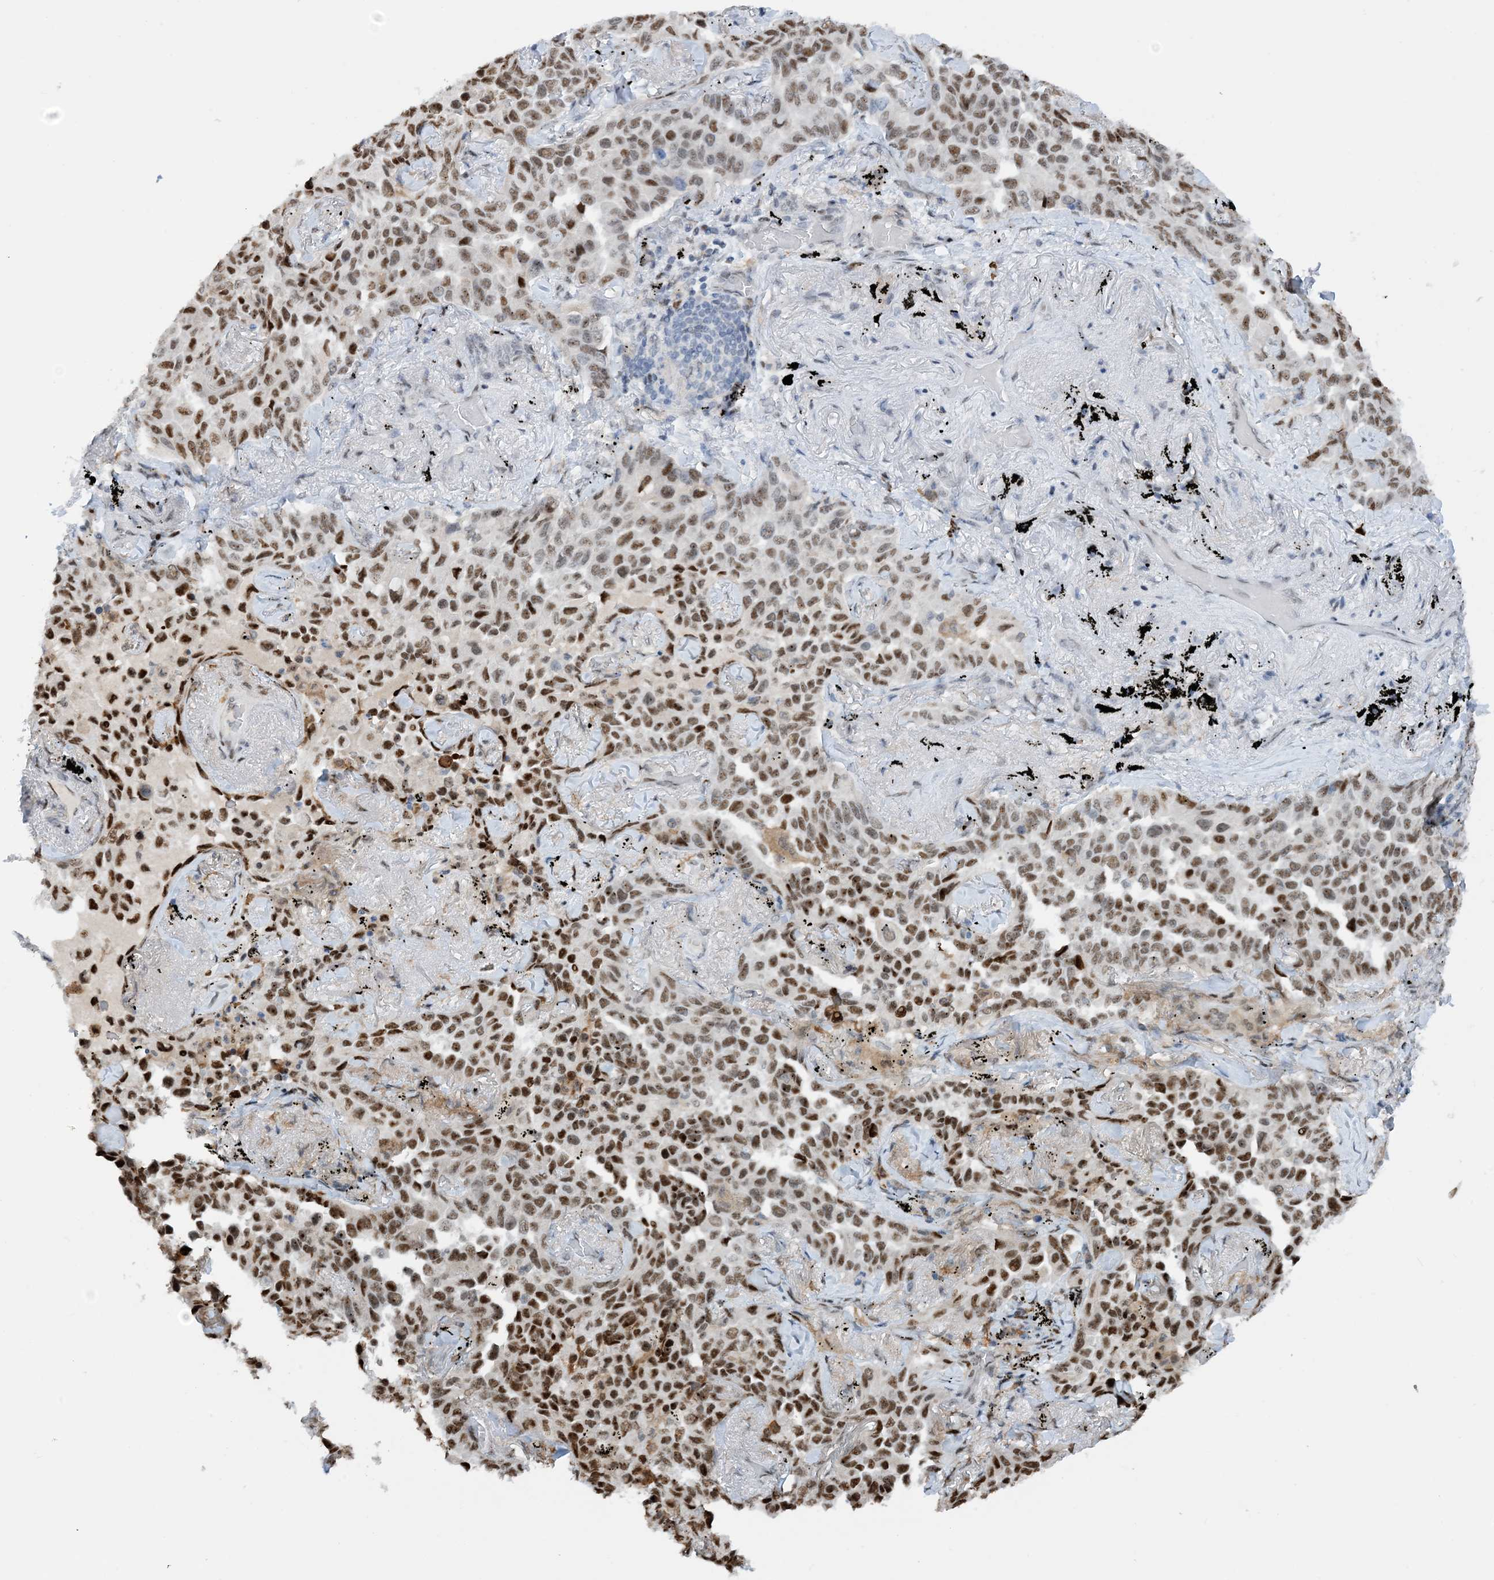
{"staining": {"intensity": "moderate", "quantity": ">75%", "location": "nuclear"}, "tissue": "lung cancer", "cell_type": "Tumor cells", "image_type": "cancer", "snomed": [{"axis": "morphology", "description": "Adenocarcinoma, NOS"}, {"axis": "topography", "description": "Lung"}], "caption": "This is a photomicrograph of immunohistochemistry staining of lung adenocarcinoma, which shows moderate expression in the nuclear of tumor cells.", "gene": "HEMK1", "patient": {"sex": "female", "age": 67}}